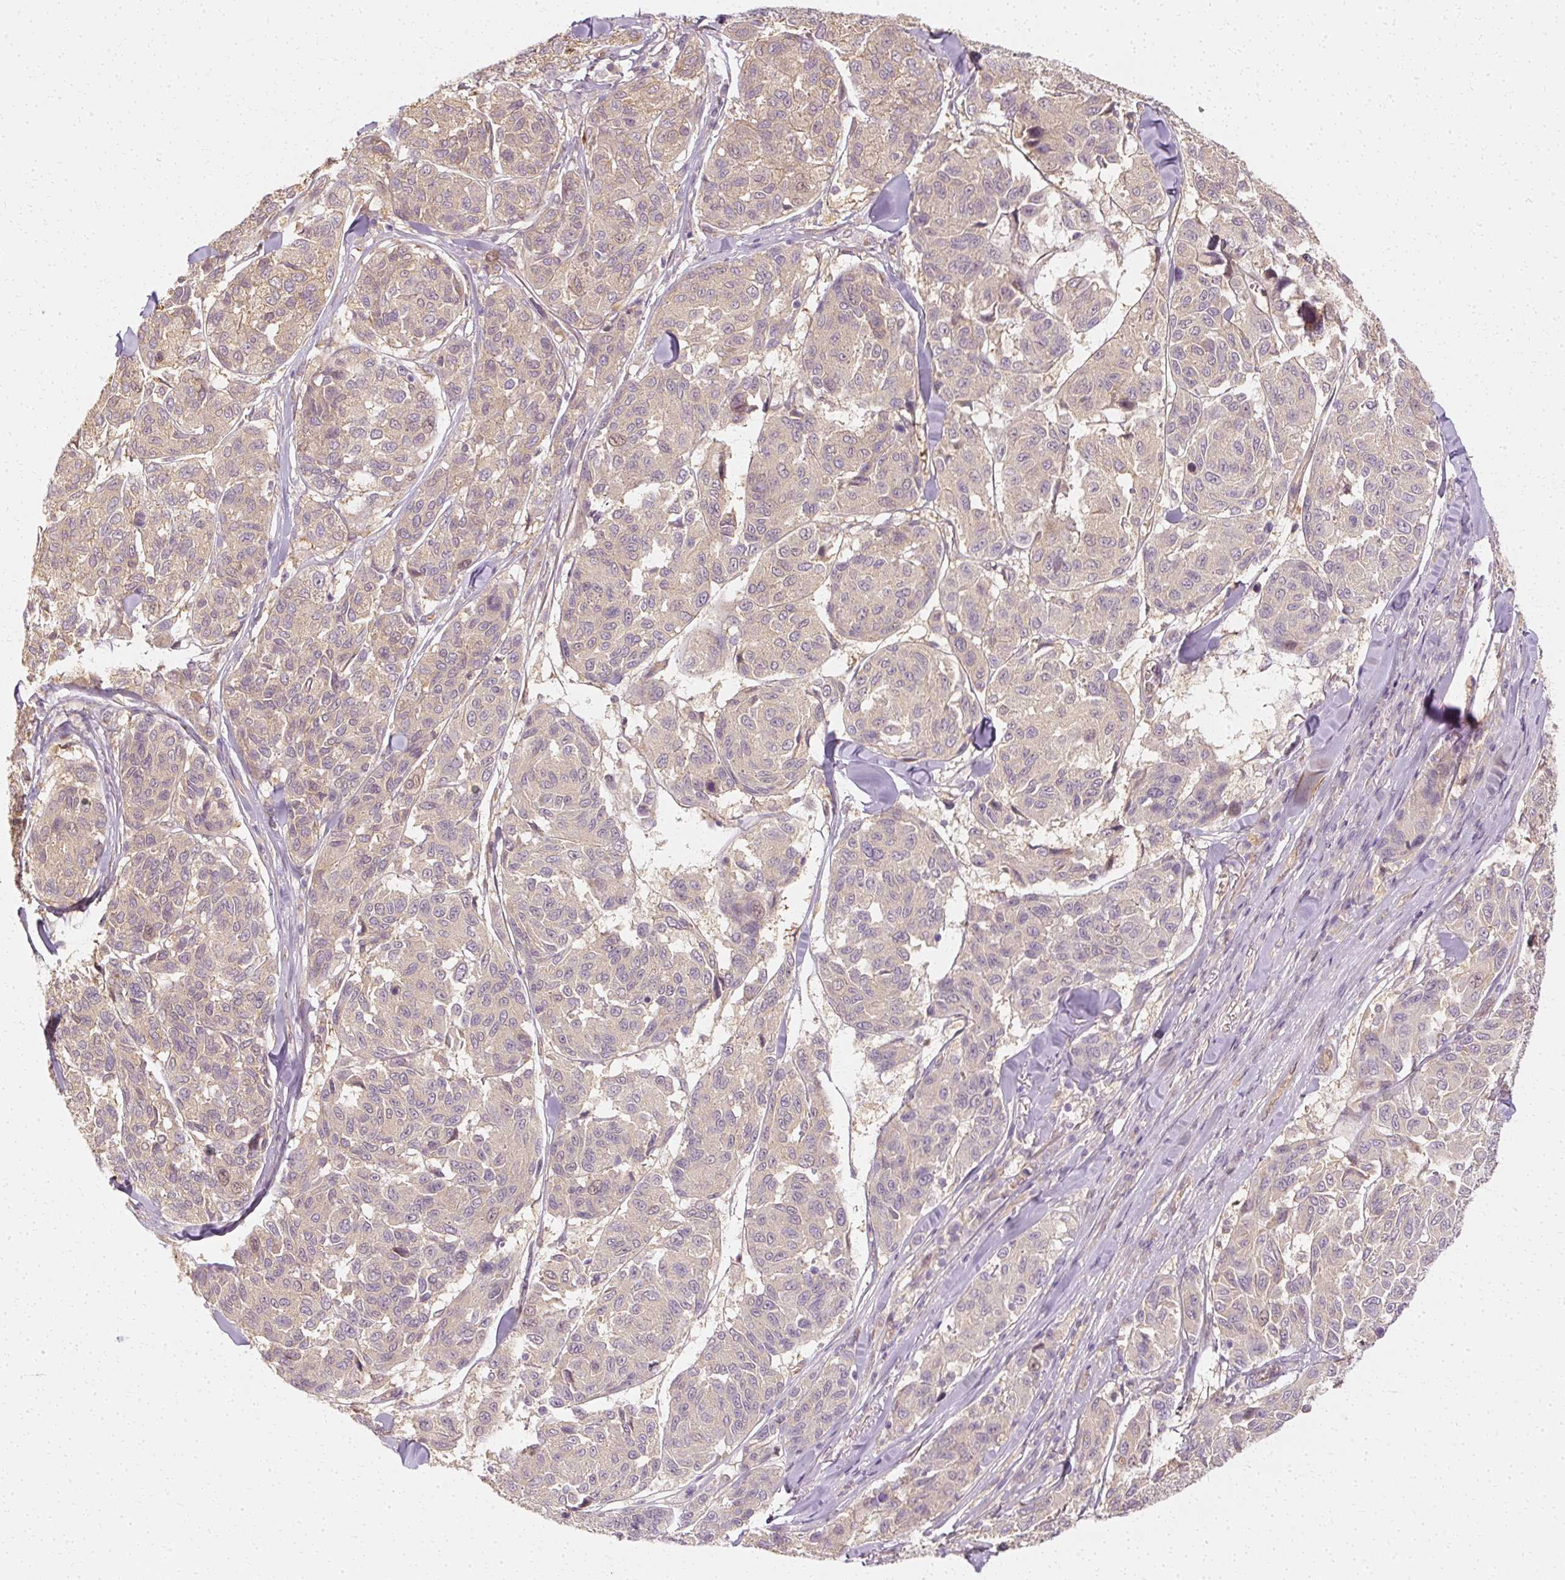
{"staining": {"intensity": "weak", "quantity": "<25%", "location": "cytoplasmic/membranous"}, "tissue": "melanoma", "cell_type": "Tumor cells", "image_type": "cancer", "snomed": [{"axis": "morphology", "description": "Malignant melanoma, NOS"}, {"axis": "topography", "description": "Skin"}], "caption": "A photomicrograph of melanoma stained for a protein demonstrates no brown staining in tumor cells.", "gene": "GNAQ", "patient": {"sex": "female", "age": 66}}